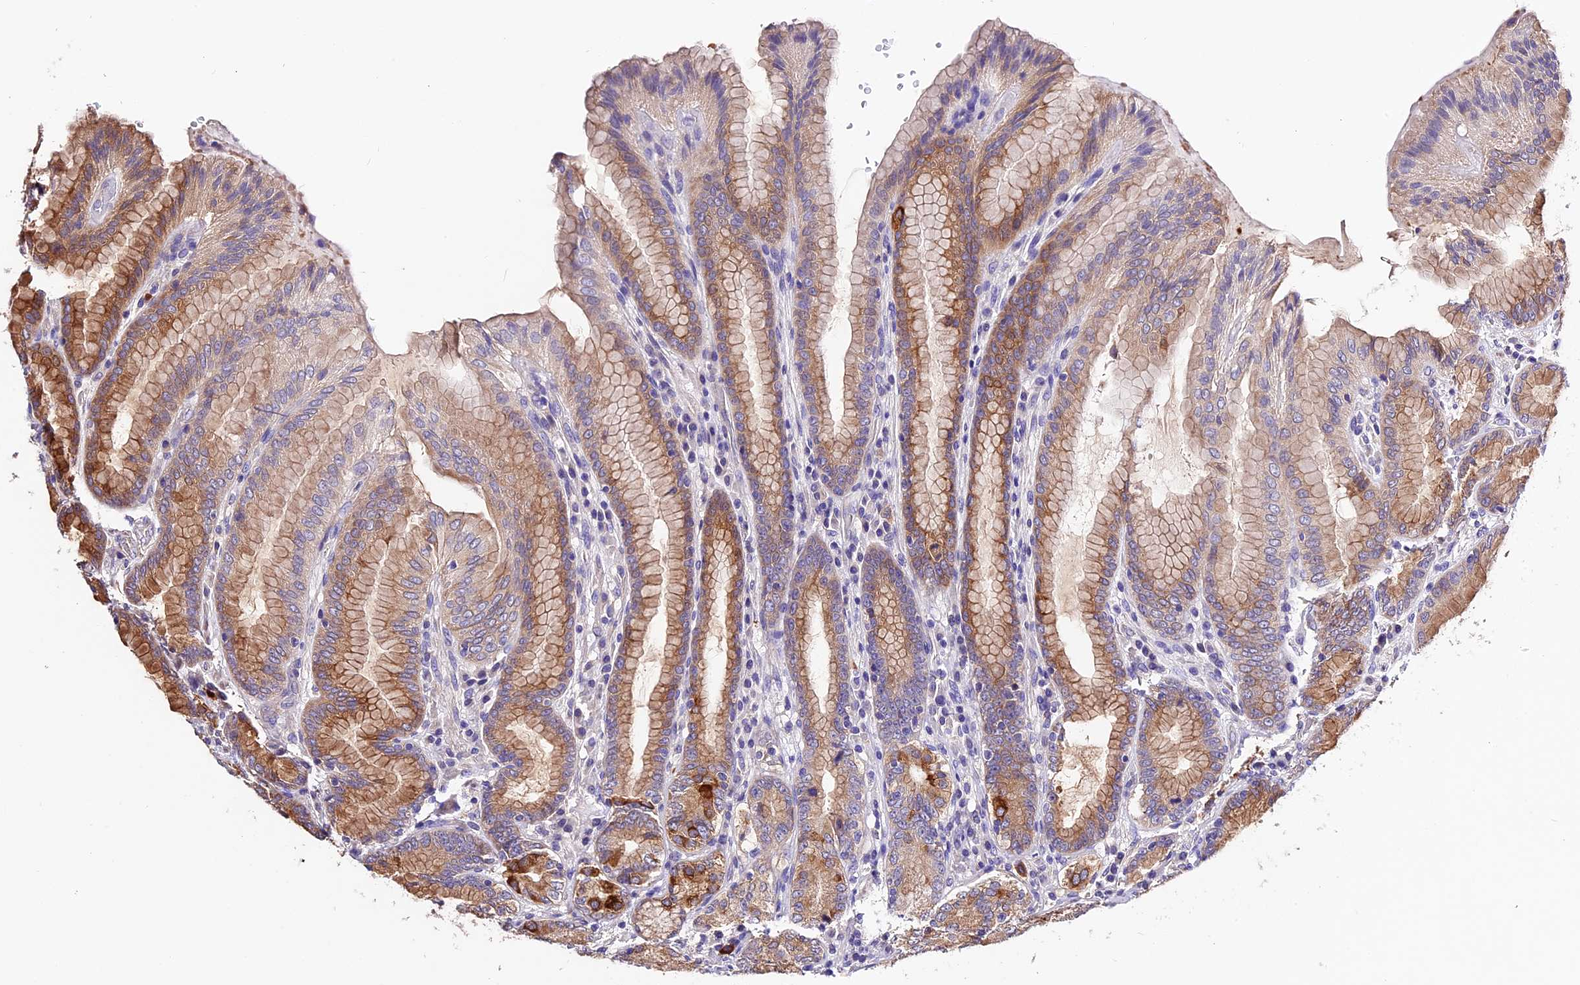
{"staining": {"intensity": "strong", "quantity": "25%-75%", "location": "cytoplasmic/membranous"}, "tissue": "stomach", "cell_type": "Glandular cells", "image_type": "normal", "snomed": [{"axis": "morphology", "description": "Normal tissue, NOS"}, {"axis": "topography", "description": "Stomach, upper"}, {"axis": "topography", "description": "Stomach, lower"}], "caption": "This image displays IHC staining of normal human stomach, with high strong cytoplasmic/membranous staining in about 25%-75% of glandular cells.", "gene": "CES3", "patient": {"sex": "female", "age": 76}}